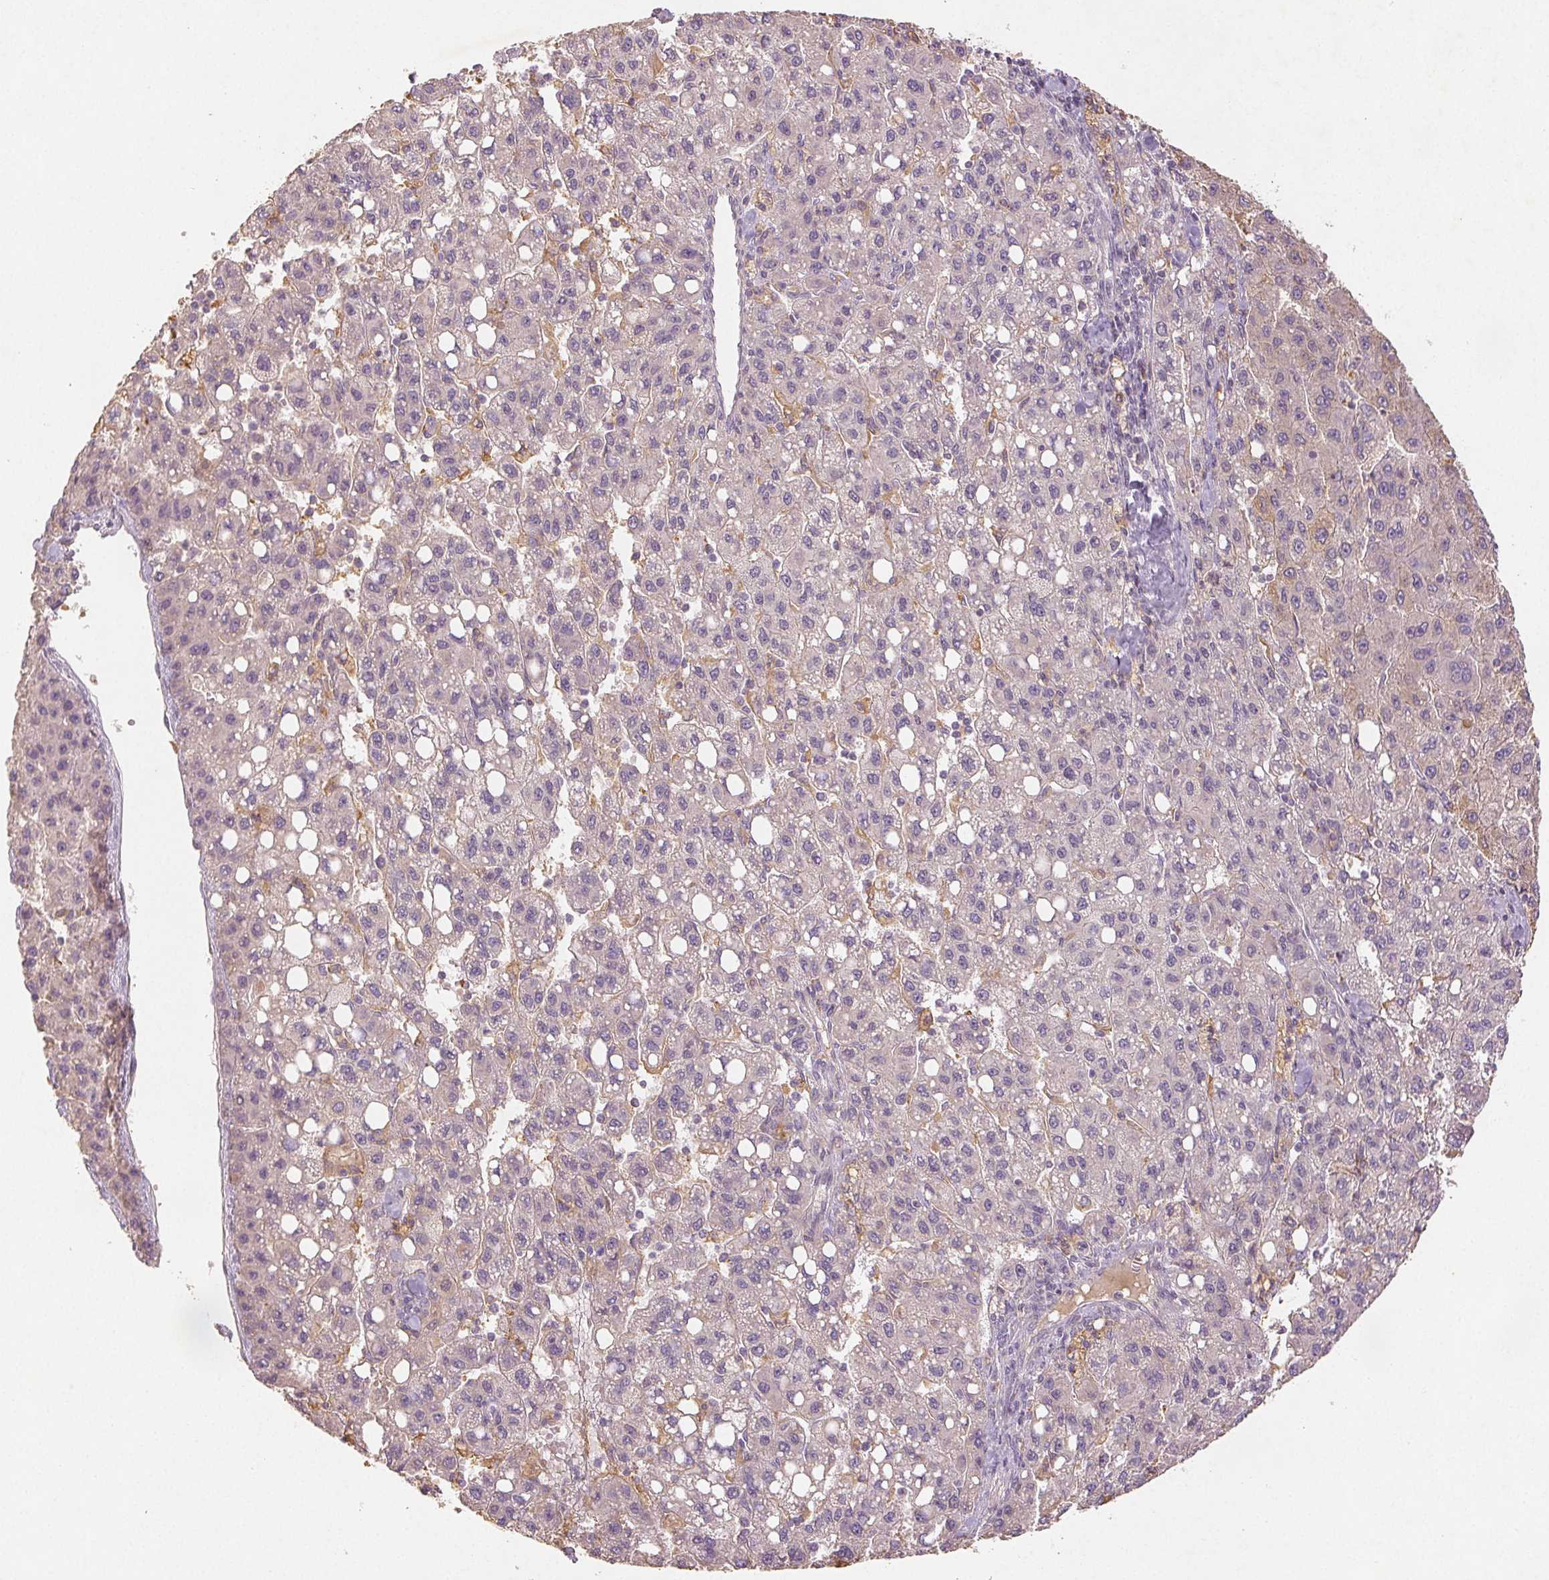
{"staining": {"intensity": "negative", "quantity": "none", "location": "none"}, "tissue": "liver cancer", "cell_type": "Tumor cells", "image_type": "cancer", "snomed": [{"axis": "morphology", "description": "Carcinoma, Hepatocellular, NOS"}, {"axis": "topography", "description": "Liver"}], "caption": "IHC of liver hepatocellular carcinoma reveals no expression in tumor cells.", "gene": "YIF1B", "patient": {"sex": "female", "age": 82}}